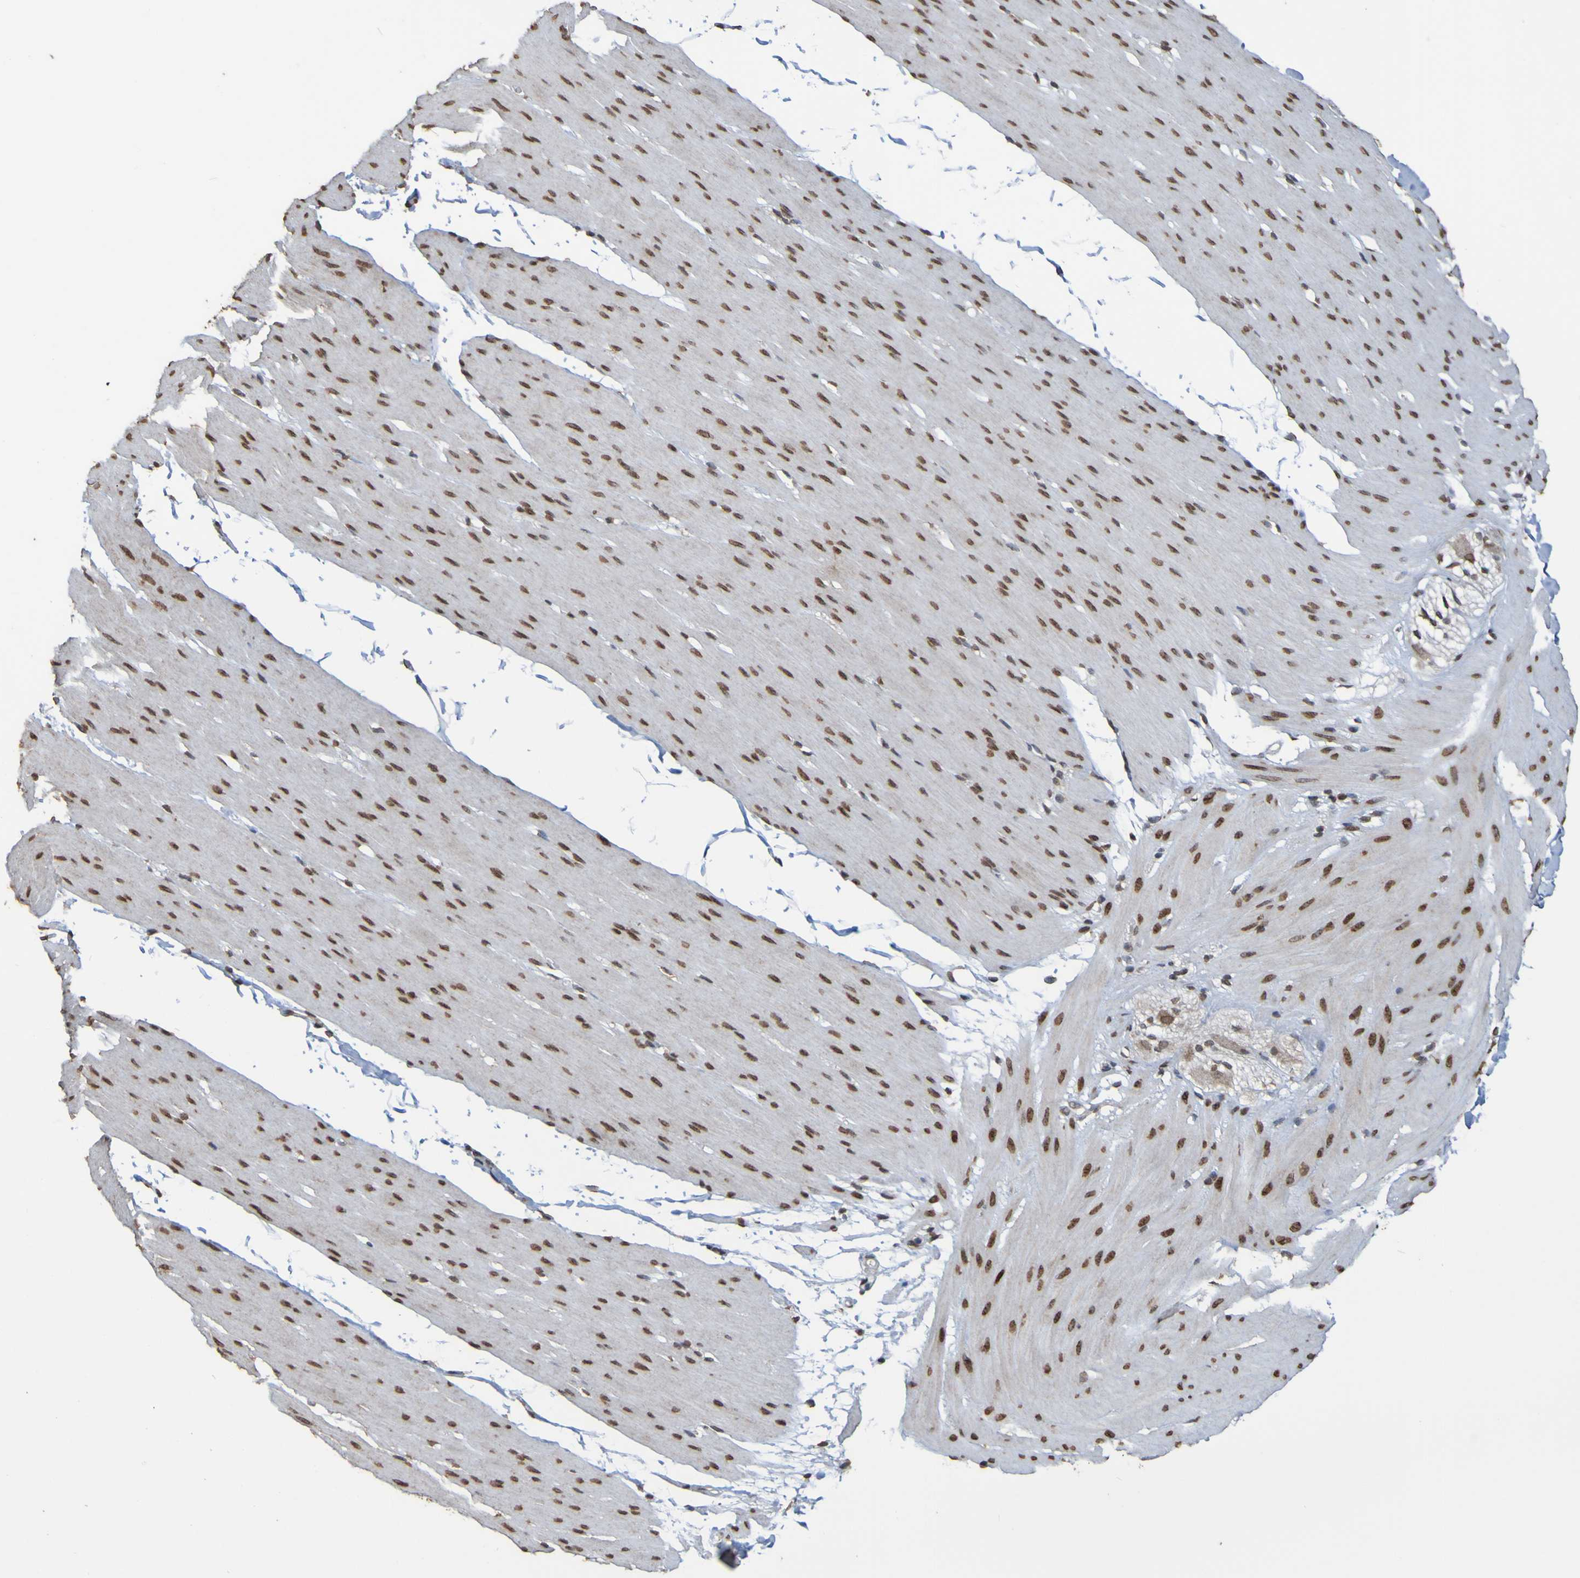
{"staining": {"intensity": "moderate", "quantity": ">75%", "location": "nuclear"}, "tissue": "smooth muscle", "cell_type": "Smooth muscle cells", "image_type": "normal", "snomed": [{"axis": "morphology", "description": "Normal tissue, NOS"}, {"axis": "topography", "description": "Smooth muscle"}, {"axis": "topography", "description": "Colon"}], "caption": "Protein analysis of unremarkable smooth muscle exhibits moderate nuclear staining in approximately >75% of smooth muscle cells.", "gene": "ALKBH2", "patient": {"sex": "male", "age": 67}}